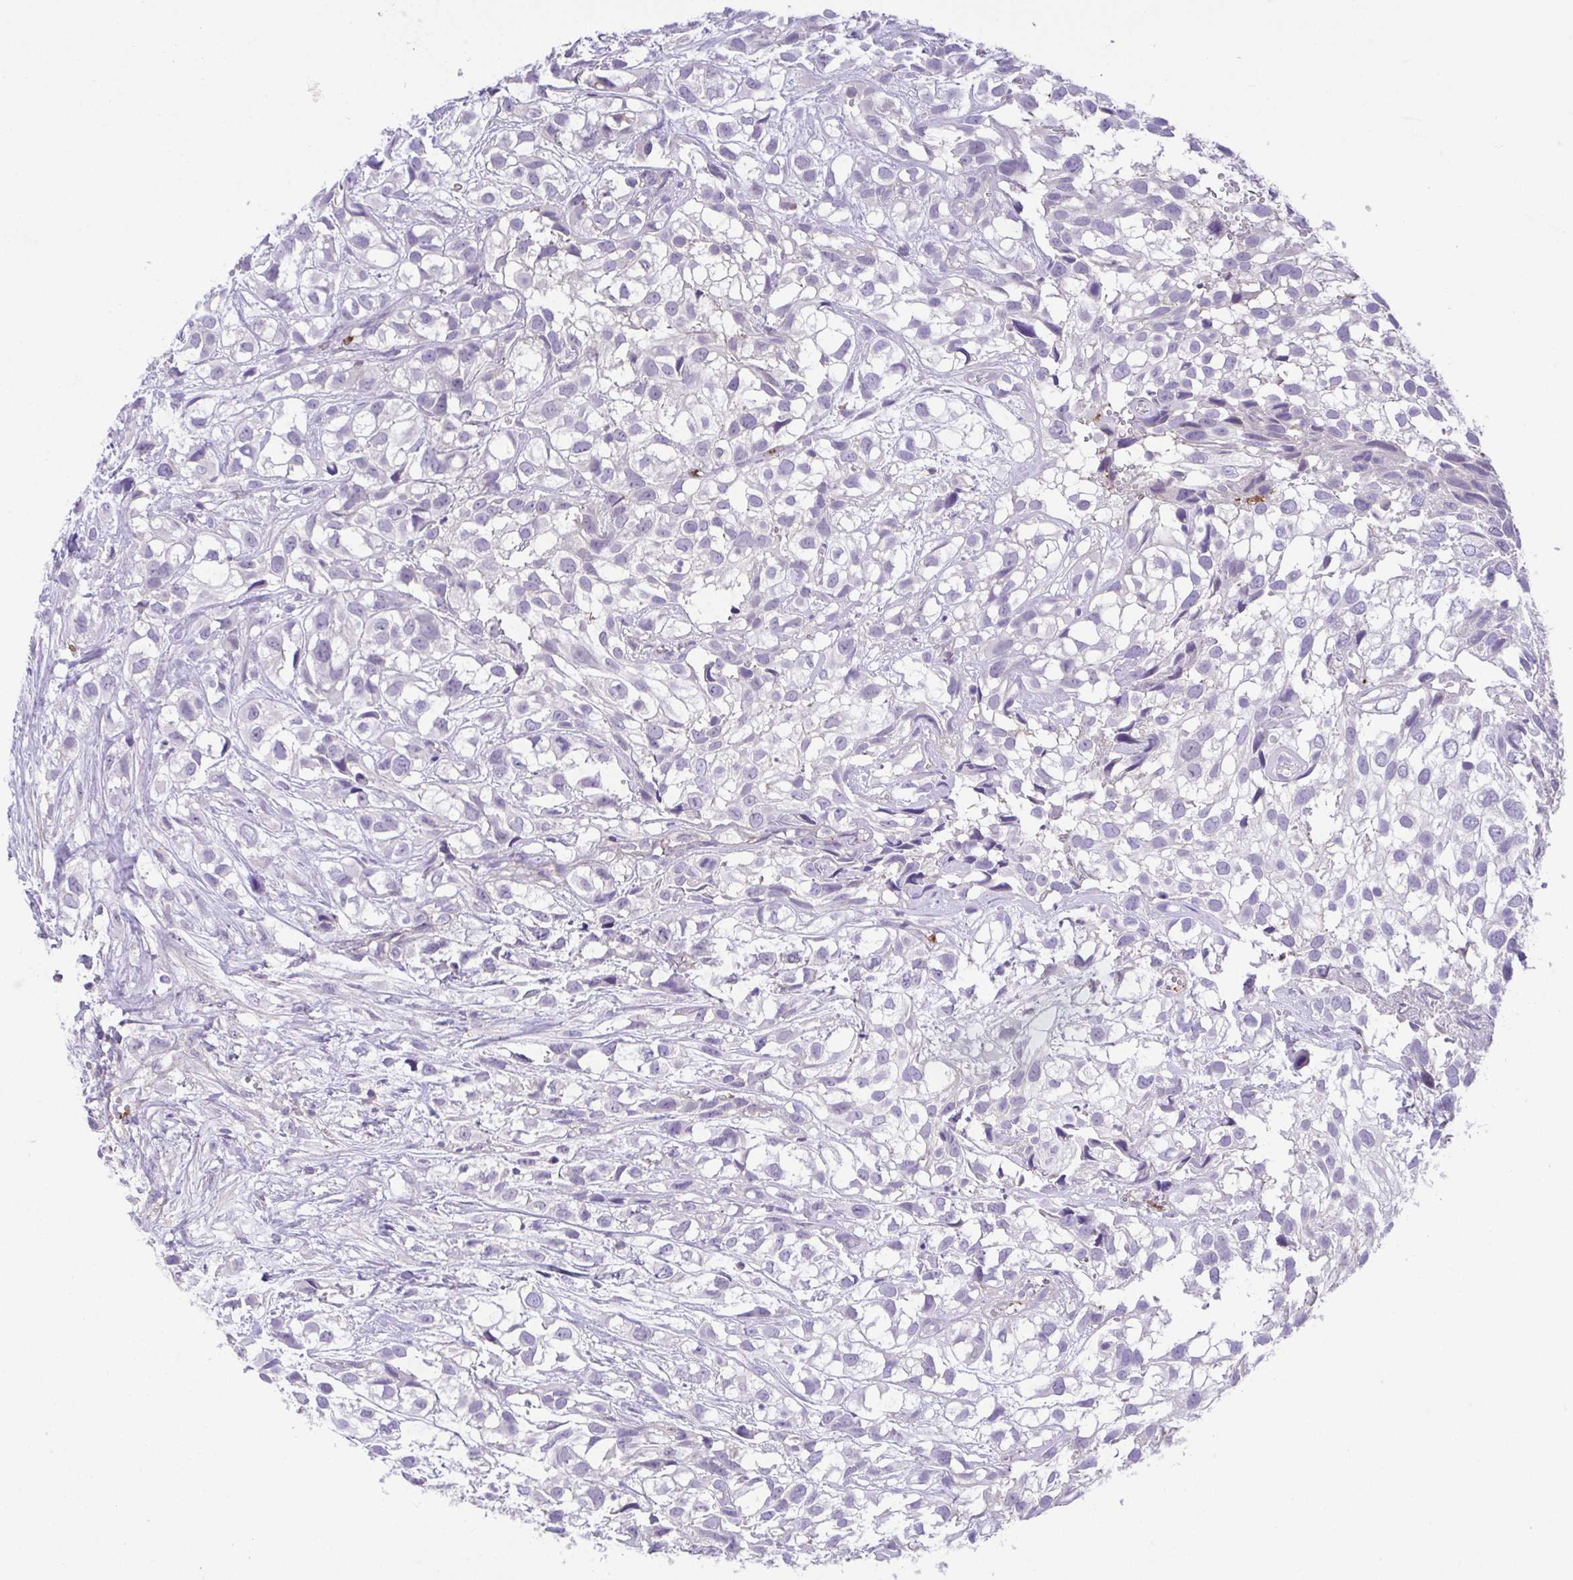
{"staining": {"intensity": "negative", "quantity": "none", "location": "none"}, "tissue": "urothelial cancer", "cell_type": "Tumor cells", "image_type": "cancer", "snomed": [{"axis": "morphology", "description": "Urothelial carcinoma, High grade"}, {"axis": "topography", "description": "Urinary bladder"}], "caption": "This is an immunohistochemistry histopathology image of human urothelial cancer. There is no expression in tumor cells.", "gene": "PRR14L", "patient": {"sex": "male", "age": 56}}